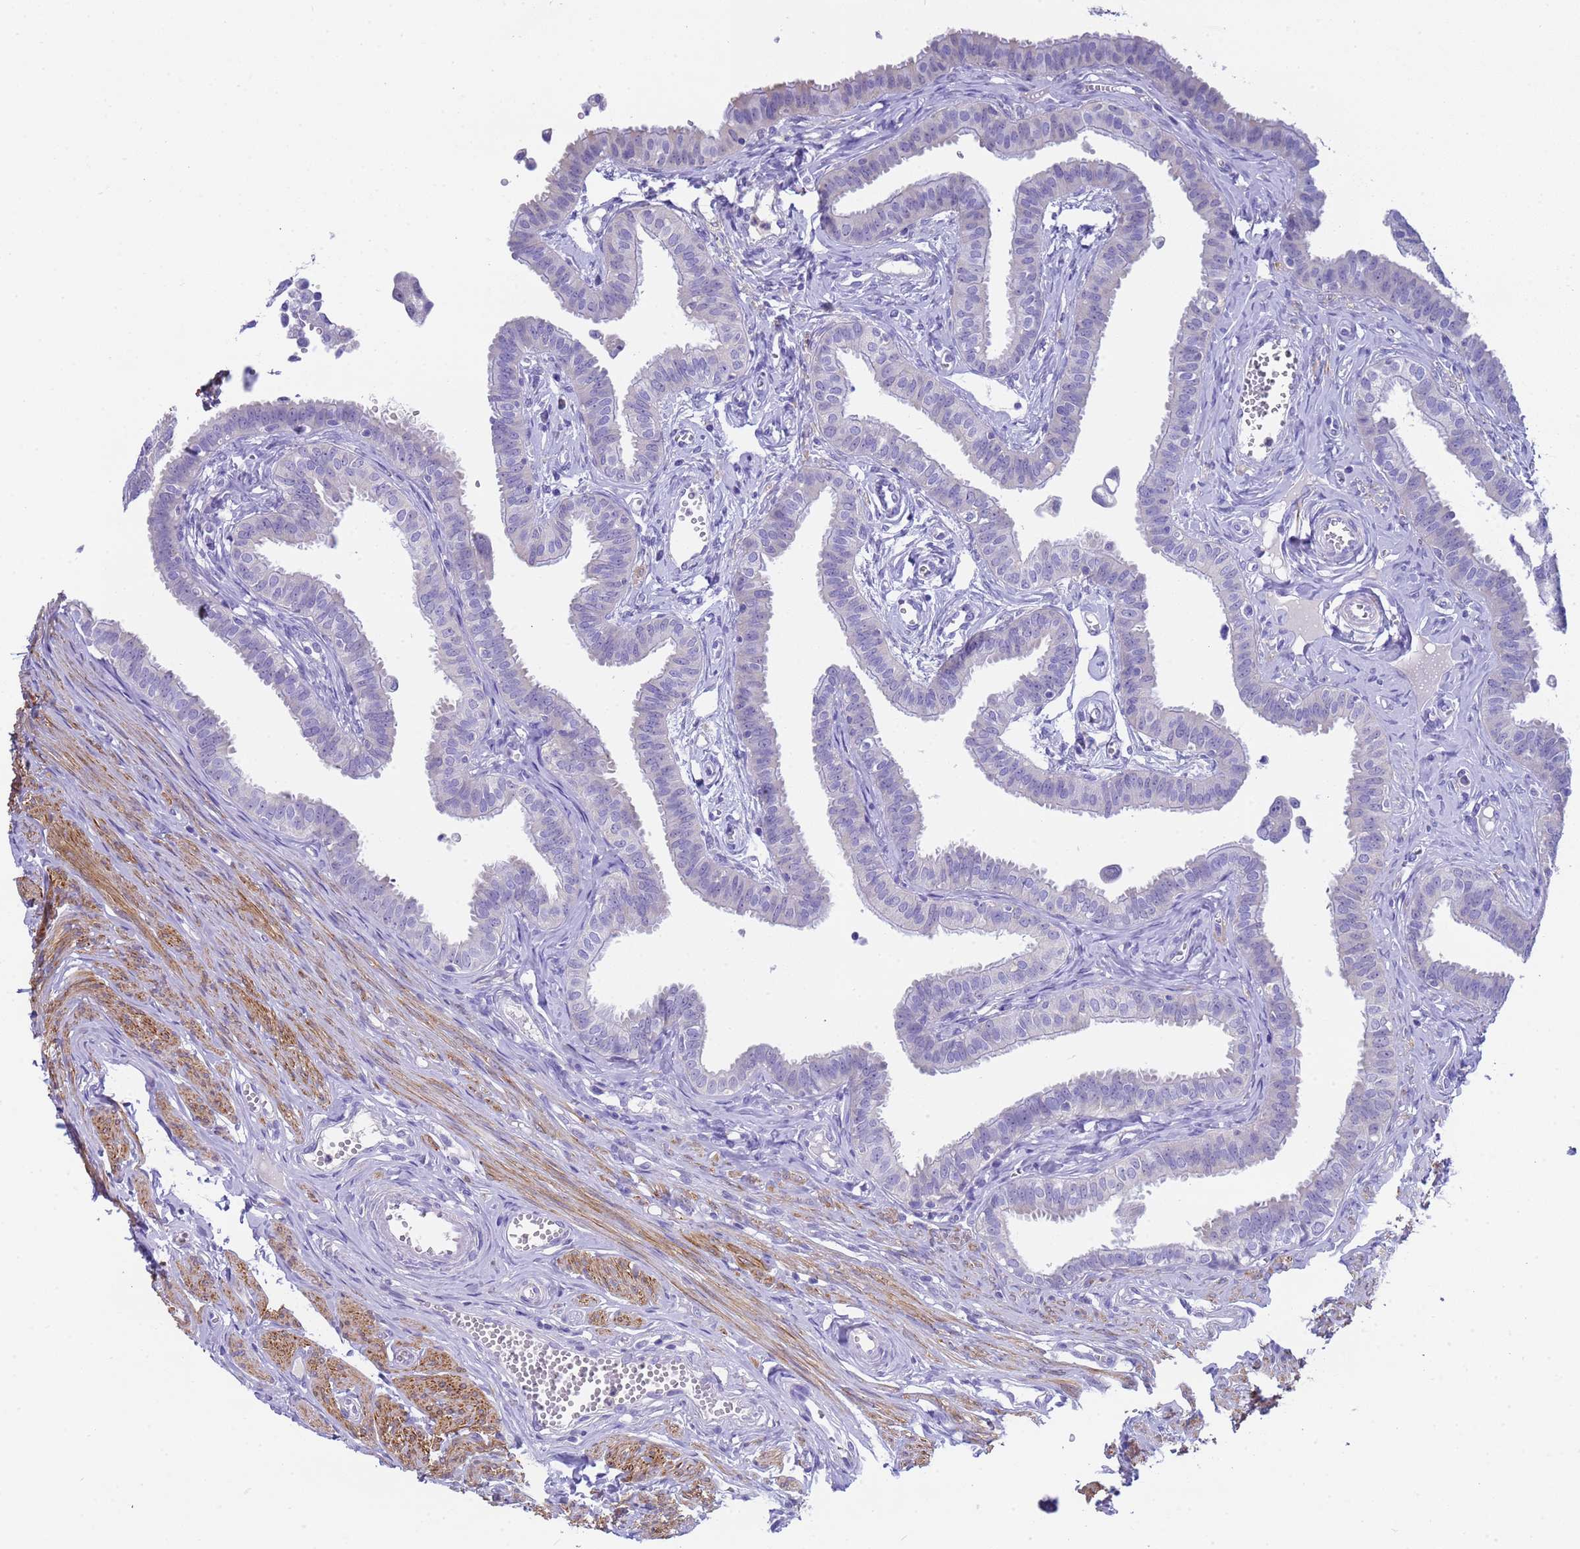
{"staining": {"intensity": "negative", "quantity": "none", "location": "none"}, "tissue": "fallopian tube", "cell_type": "Glandular cells", "image_type": "normal", "snomed": [{"axis": "morphology", "description": "Normal tissue, NOS"}, {"axis": "morphology", "description": "Carcinoma, NOS"}, {"axis": "topography", "description": "Fallopian tube"}, {"axis": "topography", "description": "Ovary"}], "caption": "This is a micrograph of immunohistochemistry (IHC) staining of benign fallopian tube, which shows no positivity in glandular cells.", "gene": "USP38", "patient": {"sex": "female", "age": 59}}